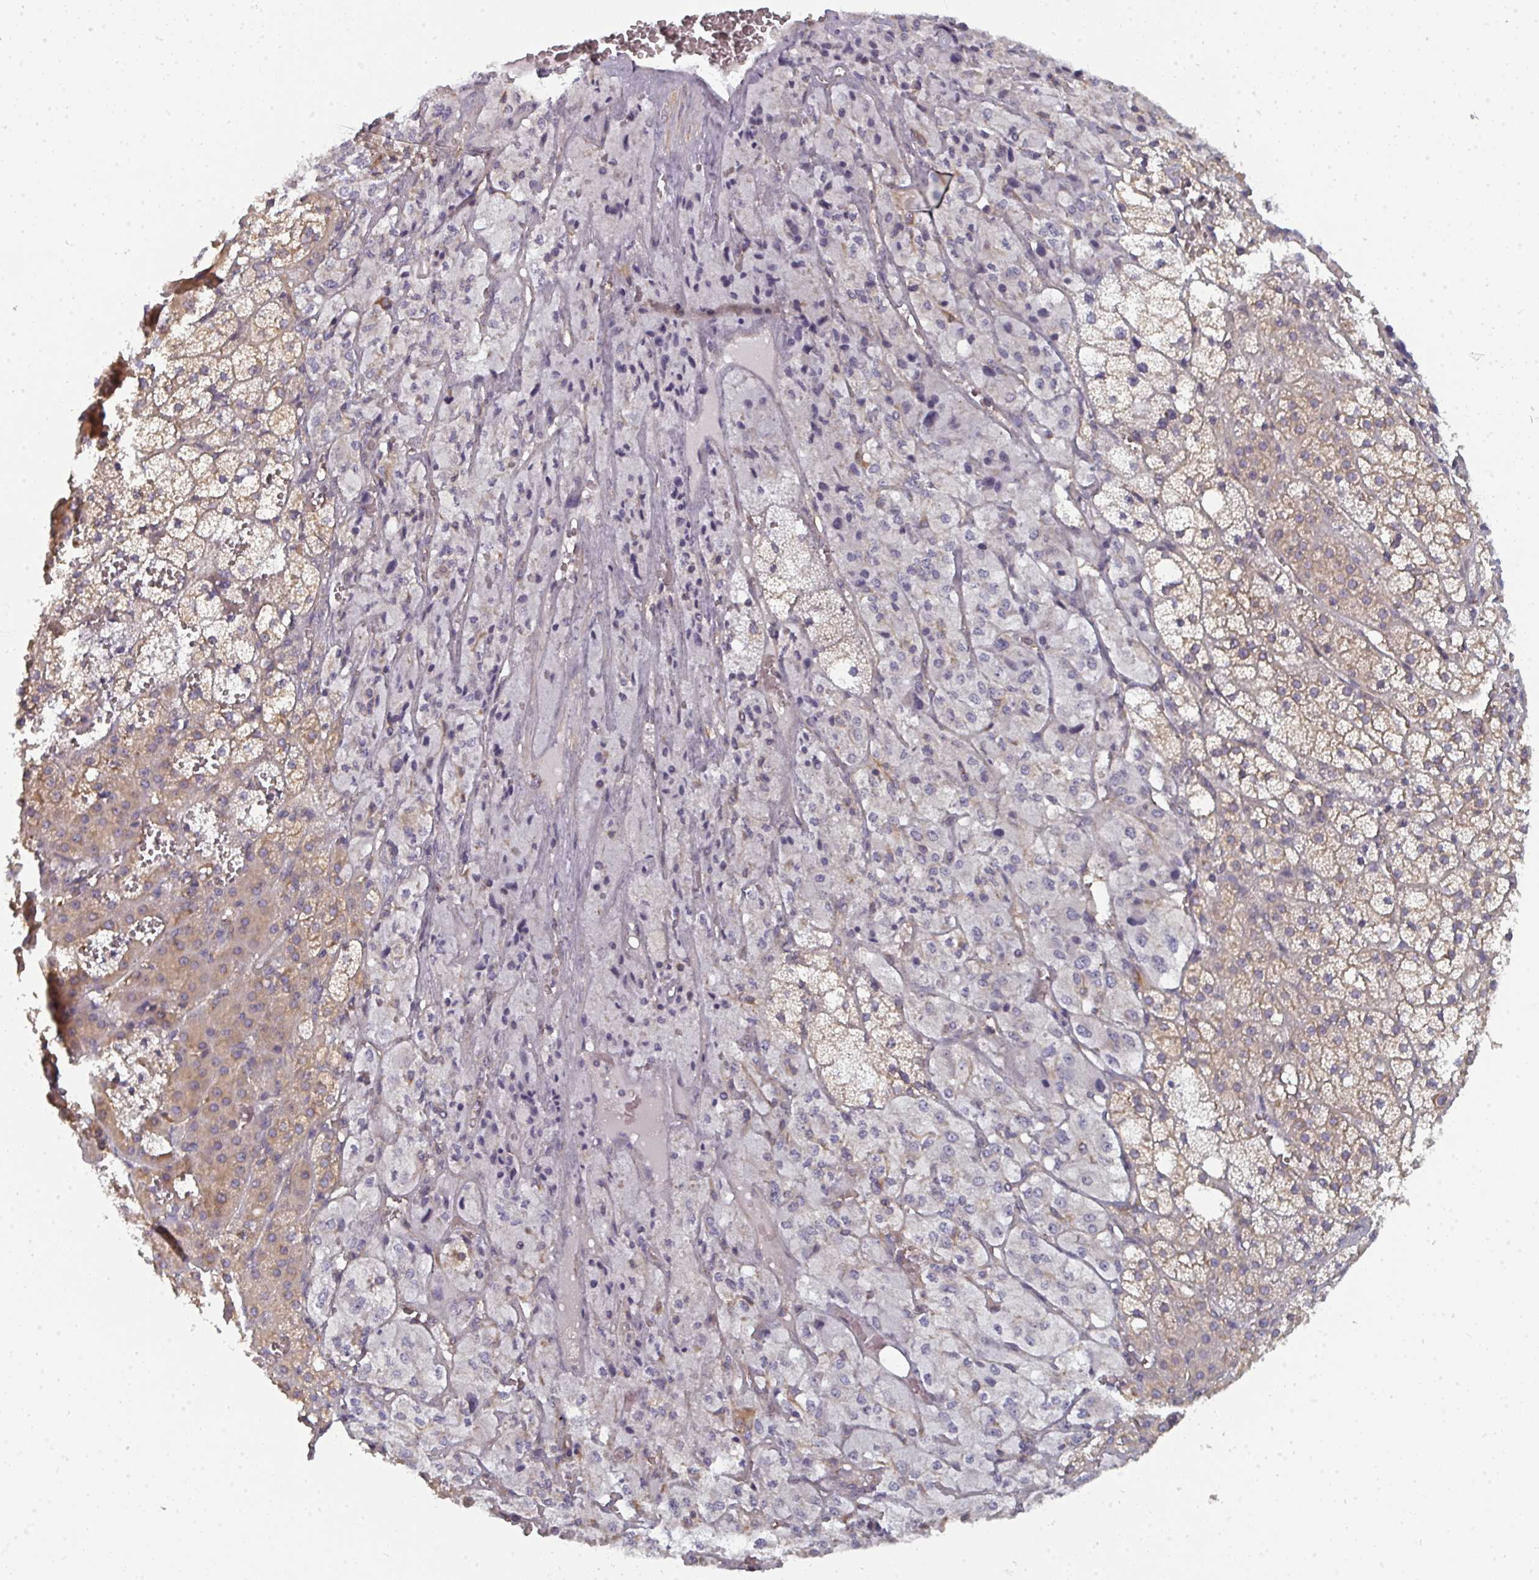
{"staining": {"intensity": "moderate", "quantity": "25%-75%", "location": "cytoplasmic/membranous"}, "tissue": "adrenal gland", "cell_type": "Glandular cells", "image_type": "normal", "snomed": [{"axis": "morphology", "description": "Normal tissue, NOS"}, {"axis": "topography", "description": "Adrenal gland"}], "caption": "Adrenal gland was stained to show a protein in brown. There is medium levels of moderate cytoplasmic/membranous positivity in about 25%-75% of glandular cells. Using DAB (3,3'-diaminobenzidine) (brown) and hematoxylin (blue) stains, captured at high magnification using brightfield microscopy.", "gene": "DYNC1I2", "patient": {"sex": "male", "age": 53}}